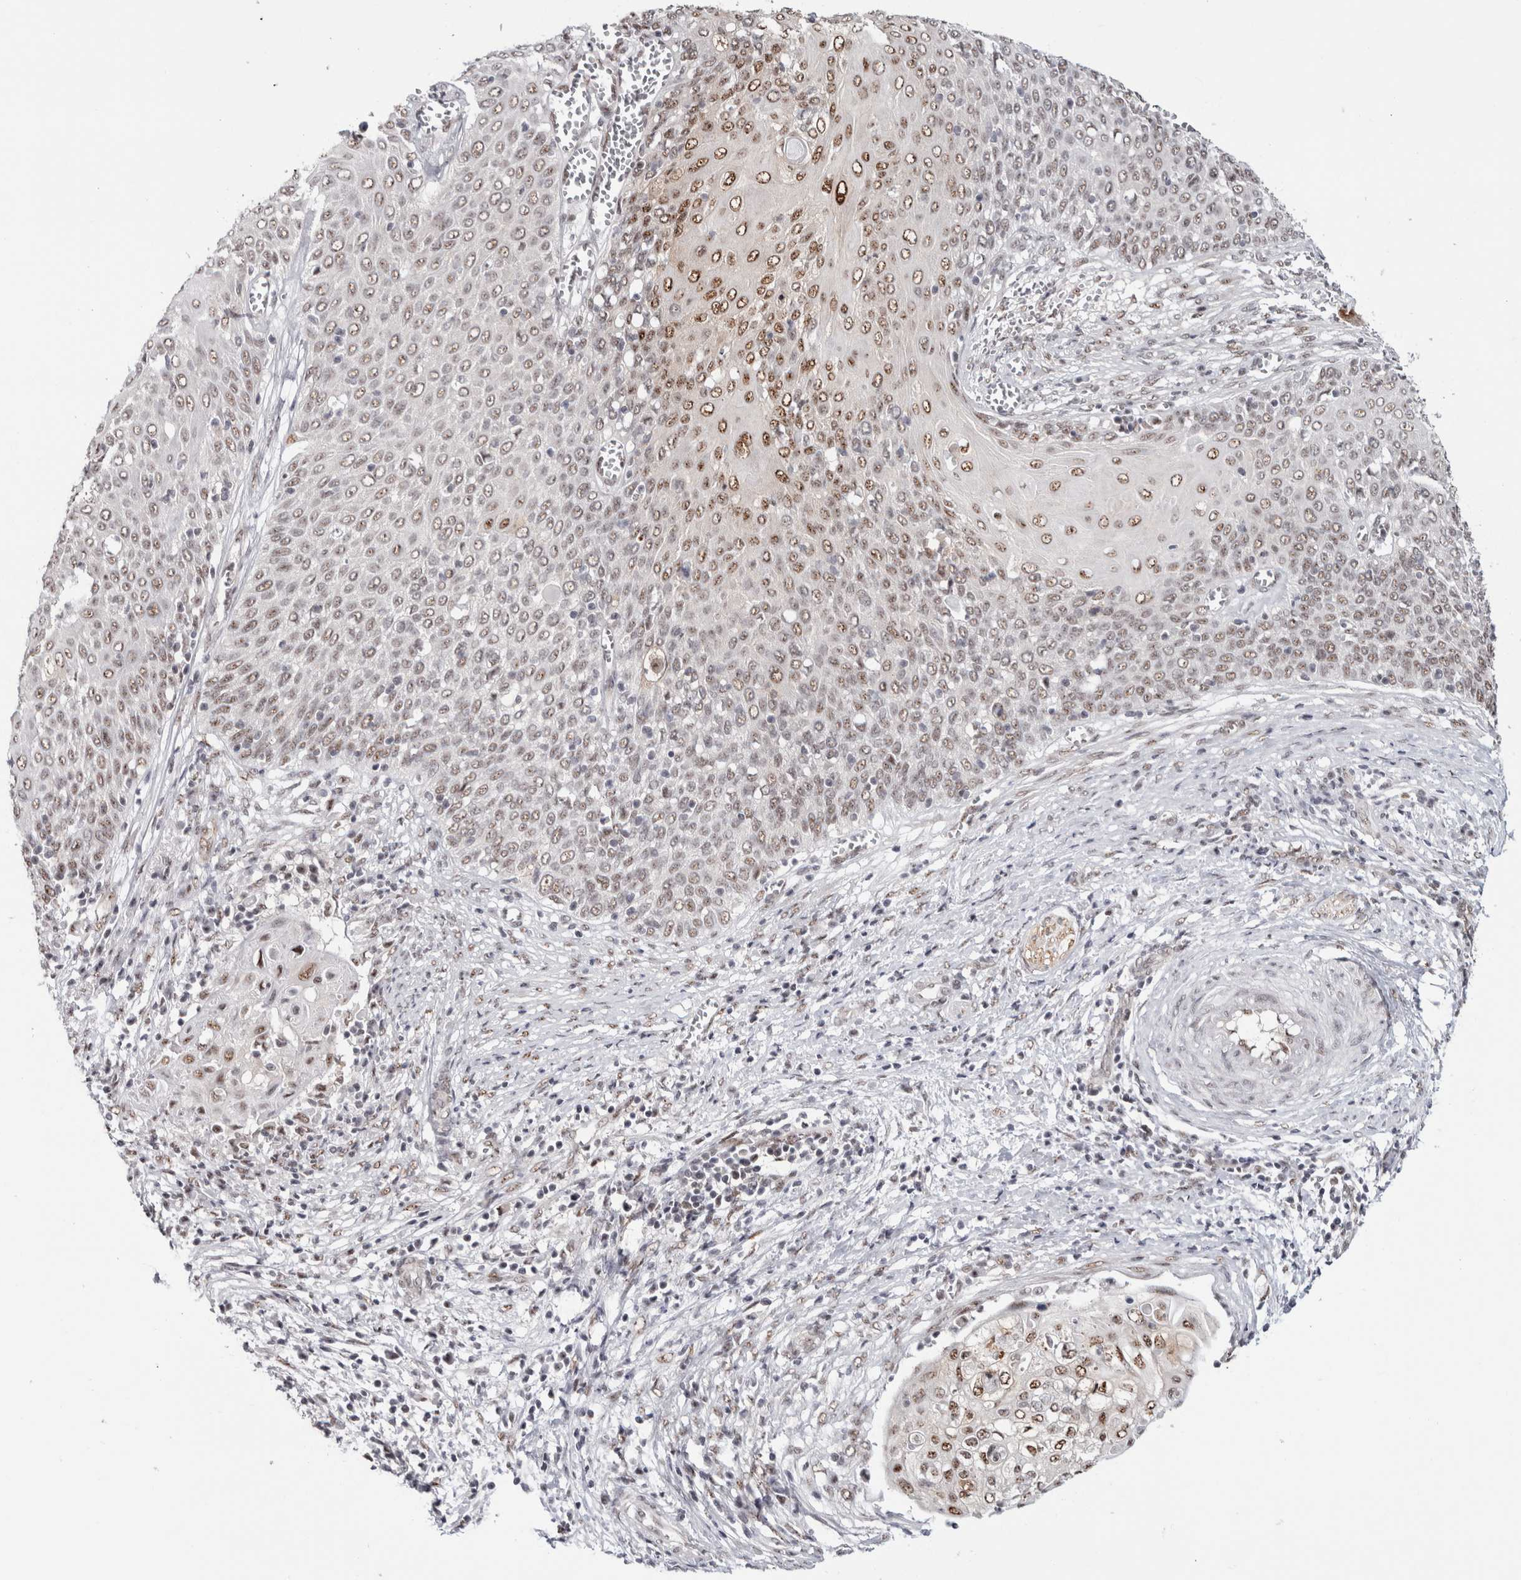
{"staining": {"intensity": "moderate", "quantity": ">75%", "location": "nuclear"}, "tissue": "cervical cancer", "cell_type": "Tumor cells", "image_type": "cancer", "snomed": [{"axis": "morphology", "description": "Squamous cell carcinoma, NOS"}, {"axis": "topography", "description": "Cervix"}], "caption": "Immunohistochemical staining of human cervical cancer demonstrates moderate nuclear protein positivity in approximately >75% of tumor cells.", "gene": "MKNK1", "patient": {"sex": "female", "age": 39}}